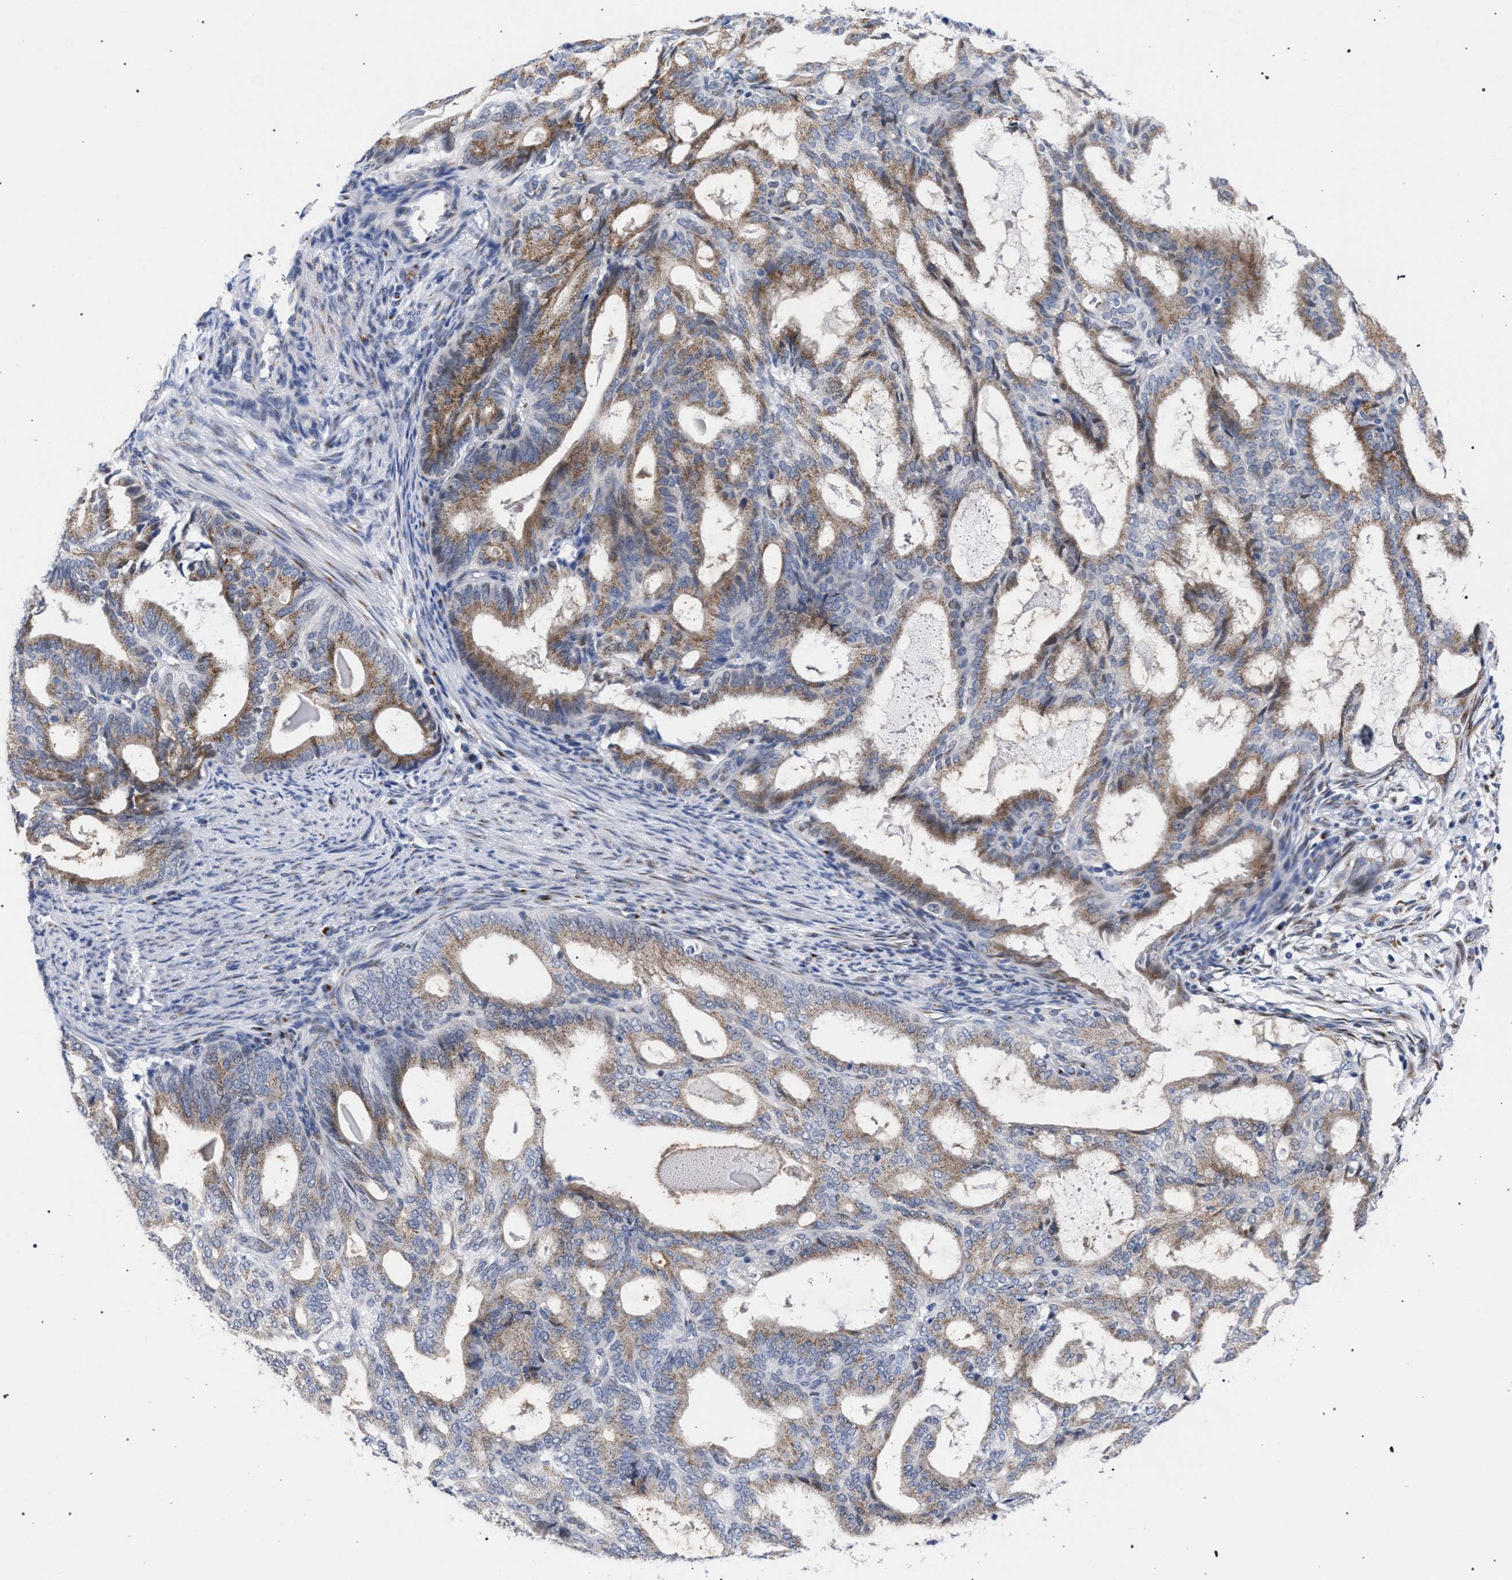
{"staining": {"intensity": "moderate", "quantity": ">75%", "location": "cytoplasmic/membranous"}, "tissue": "endometrial cancer", "cell_type": "Tumor cells", "image_type": "cancer", "snomed": [{"axis": "morphology", "description": "Adenocarcinoma, NOS"}, {"axis": "topography", "description": "Endometrium"}], "caption": "Protein analysis of endometrial cancer (adenocarcinoma) tissue reveals moderate cytoplasmic/membranous expression in about >75% of tumor cells.", "gene": "GOLGA2", "patient": {"sex": "female", "age": 58}}